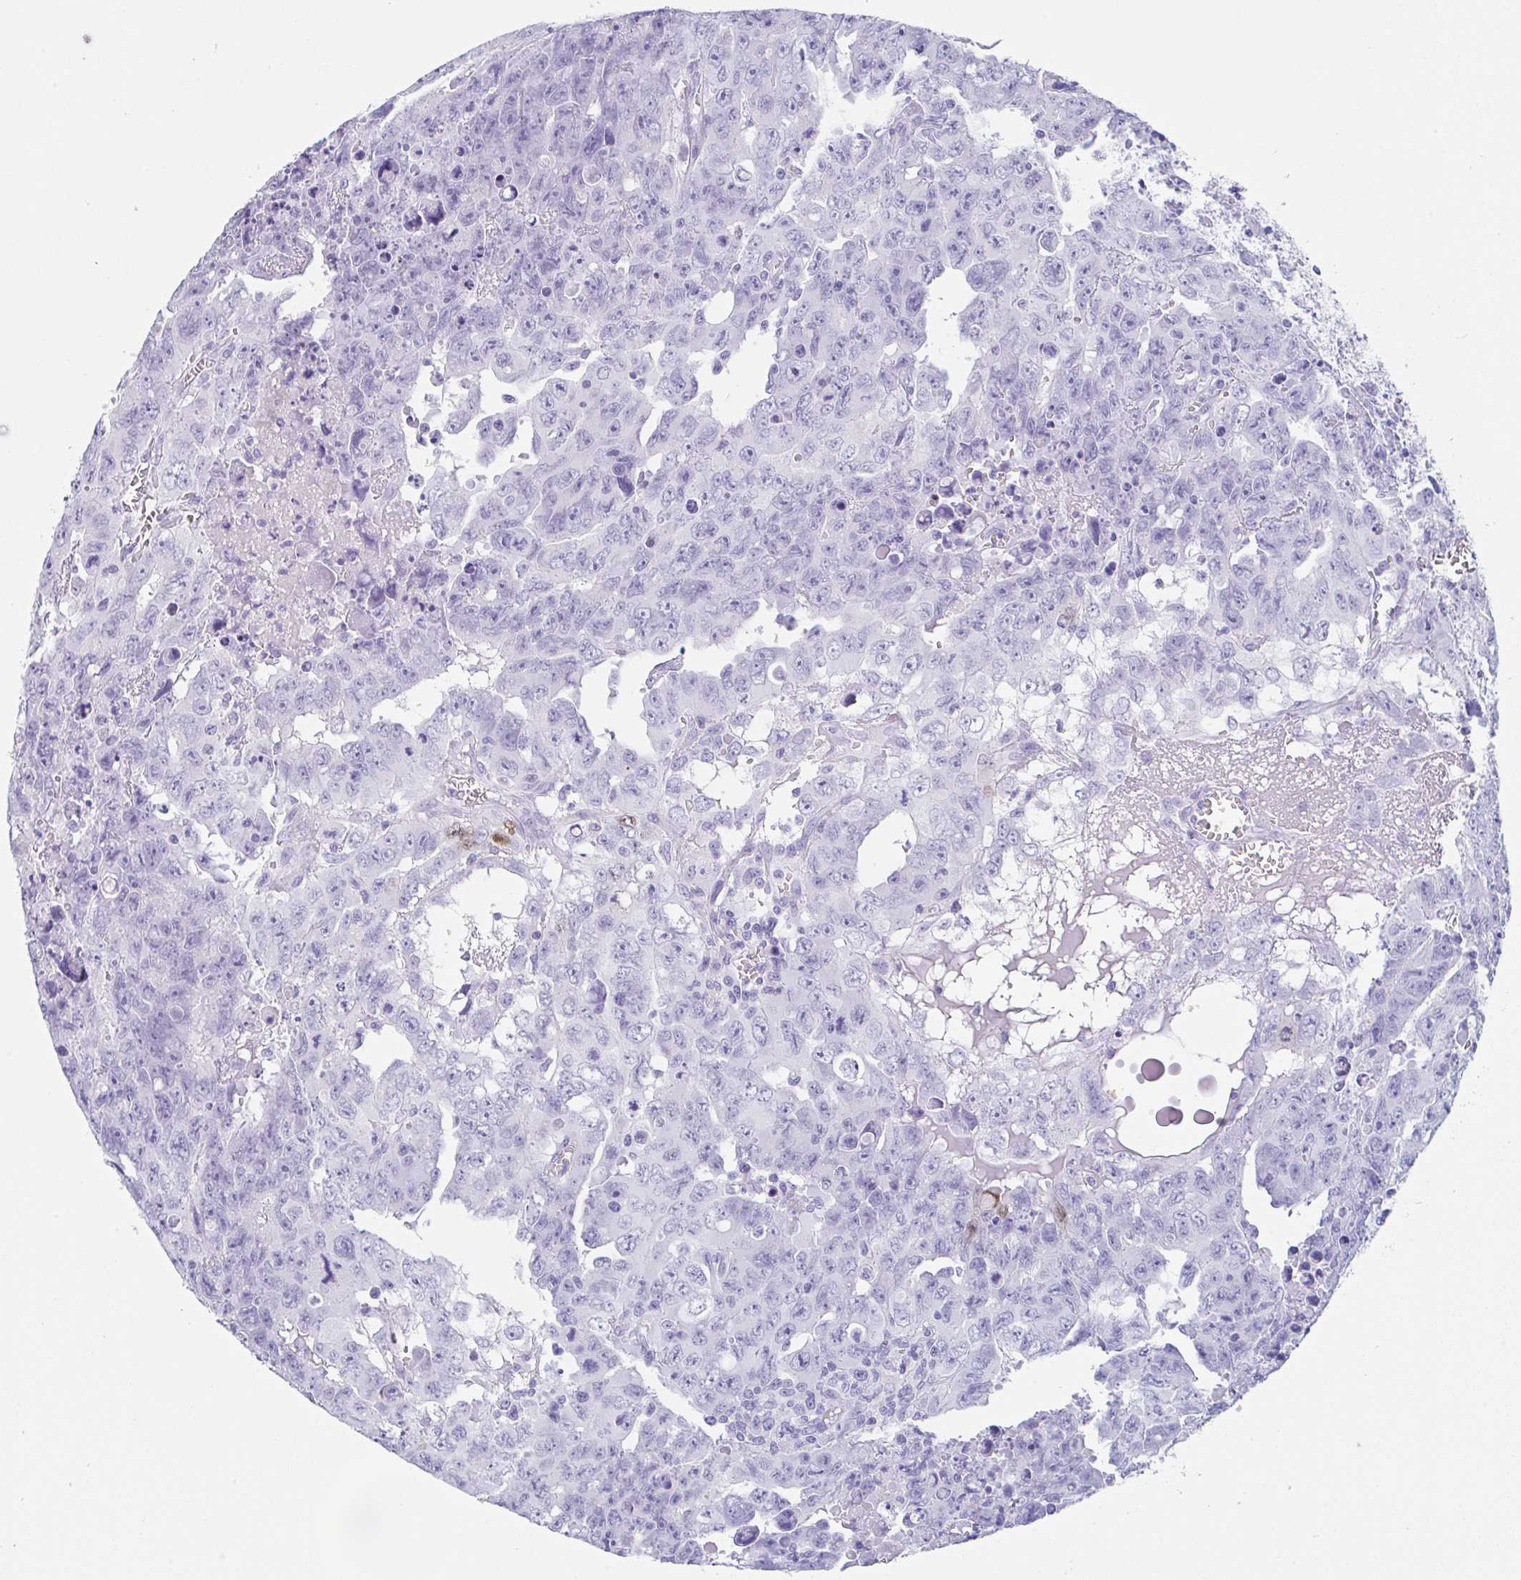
{"staining": {"intensity": "negative", "quantity": "none", "location": "none"}, "tissue": "testis cancer", "cell_type": "Tumor cells", "image_type": "cancer", "snomed": [{"axis": "morphology", "description": "Carcinoma, Embryonal, NOS"}, {"axis": "topography", "description": "Testis"}], "caption": "This image is of embryonal carcinoma (testis) stained with immunohistochemistry (IHC) to label a protein in brown with the nuclei are counter-stained blue. There is no staining in tumor cells.", "gene": "TAS2R41", "patient": {"sex": "male", "age": 24}}